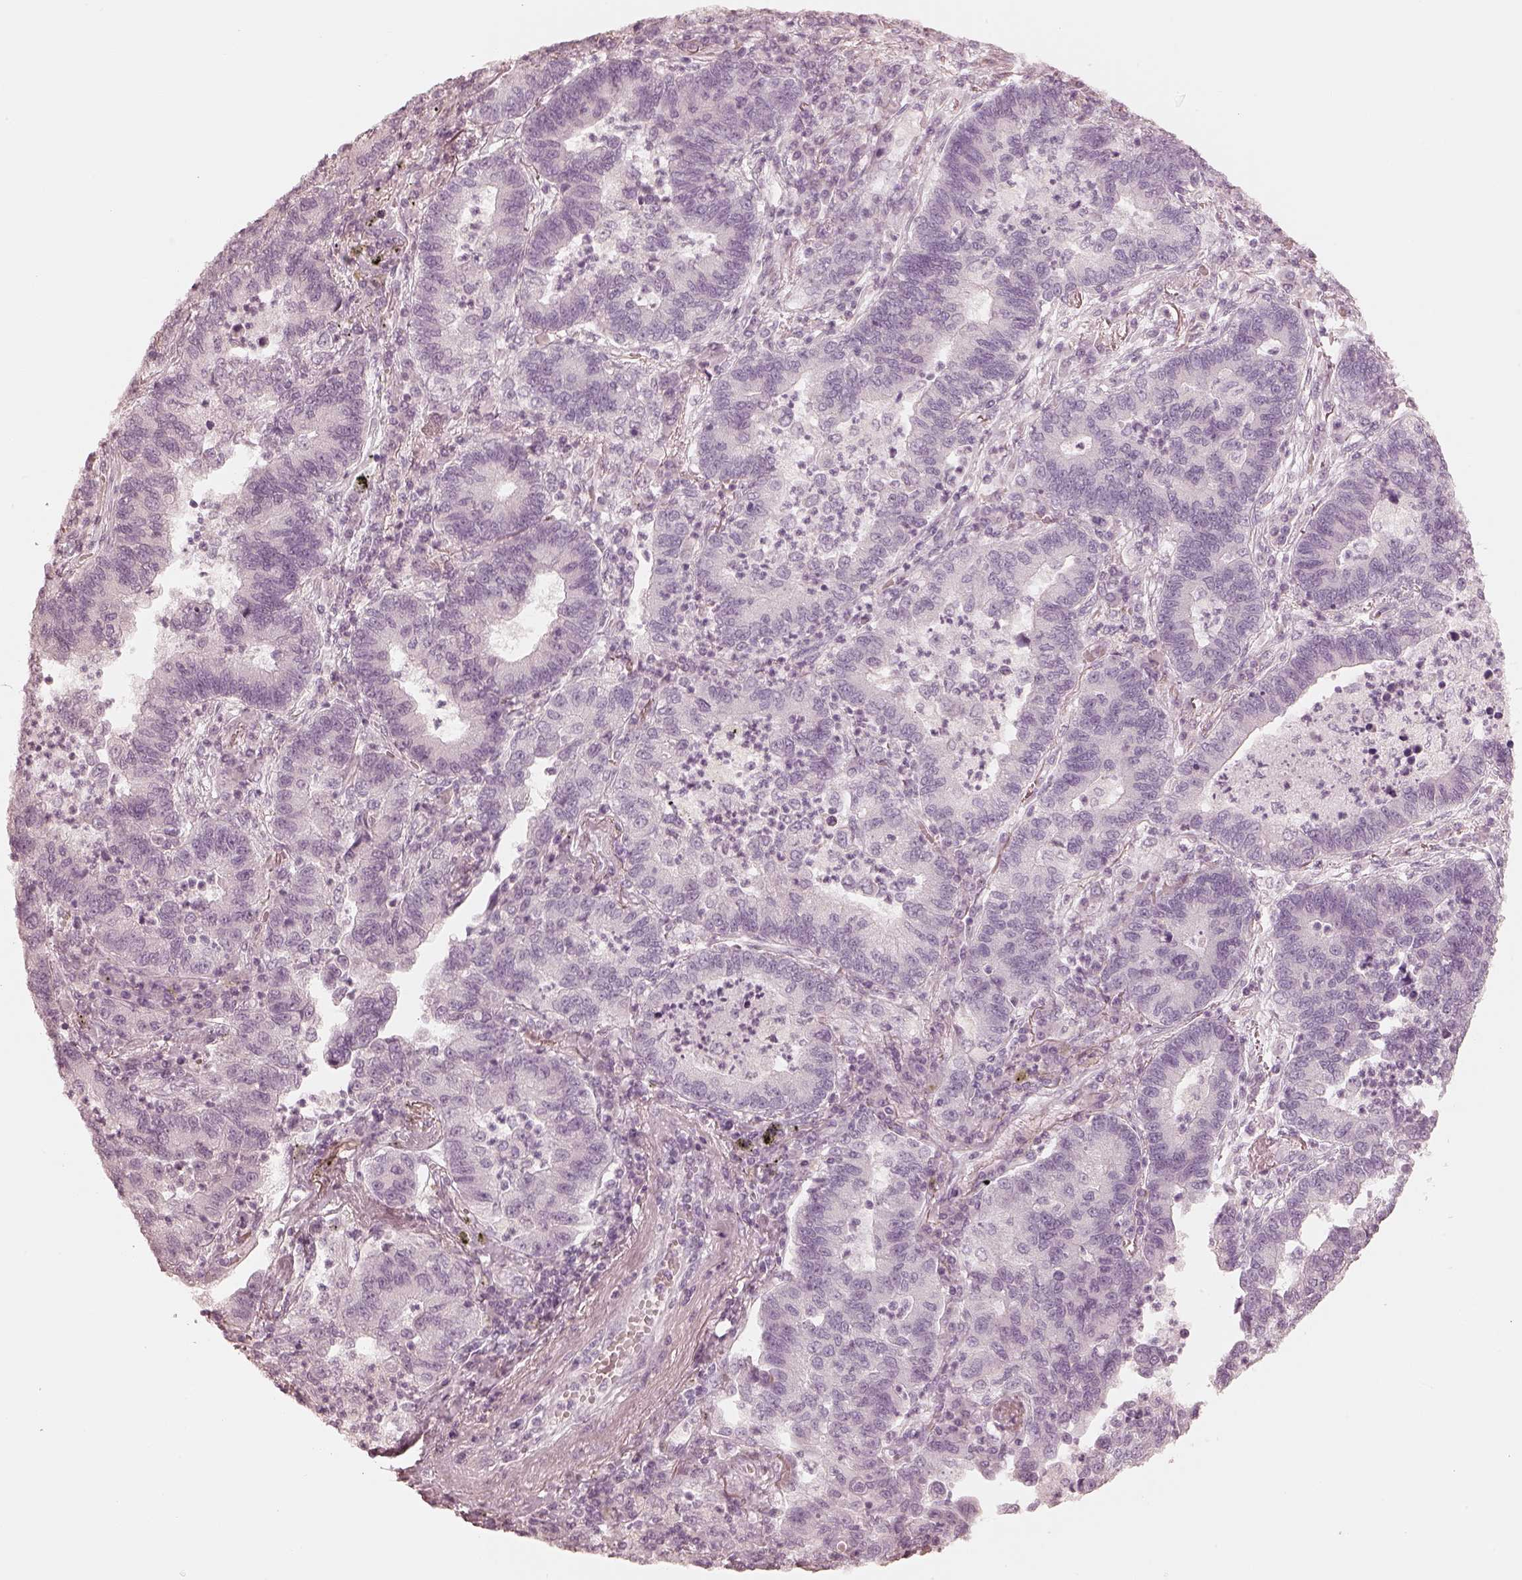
{"staining": {"intensity": "negative", "quantity": "none", "location": "none"}, "tissue": "lung cancer", "cell_type": "Tumor cells", "image_type": "cancer", "snomed": [{"axis": "morphology", "description": "Adenocarcinoma, NOS"}, {"axis": "topography", "description": "Lung"}], "caption": "This is an IHC histopathology image of adenocarcinoma (lung). There is no expression in tumor cells.", "gene": "CALR3", "patient": {"sex": "female", "age": 57}}